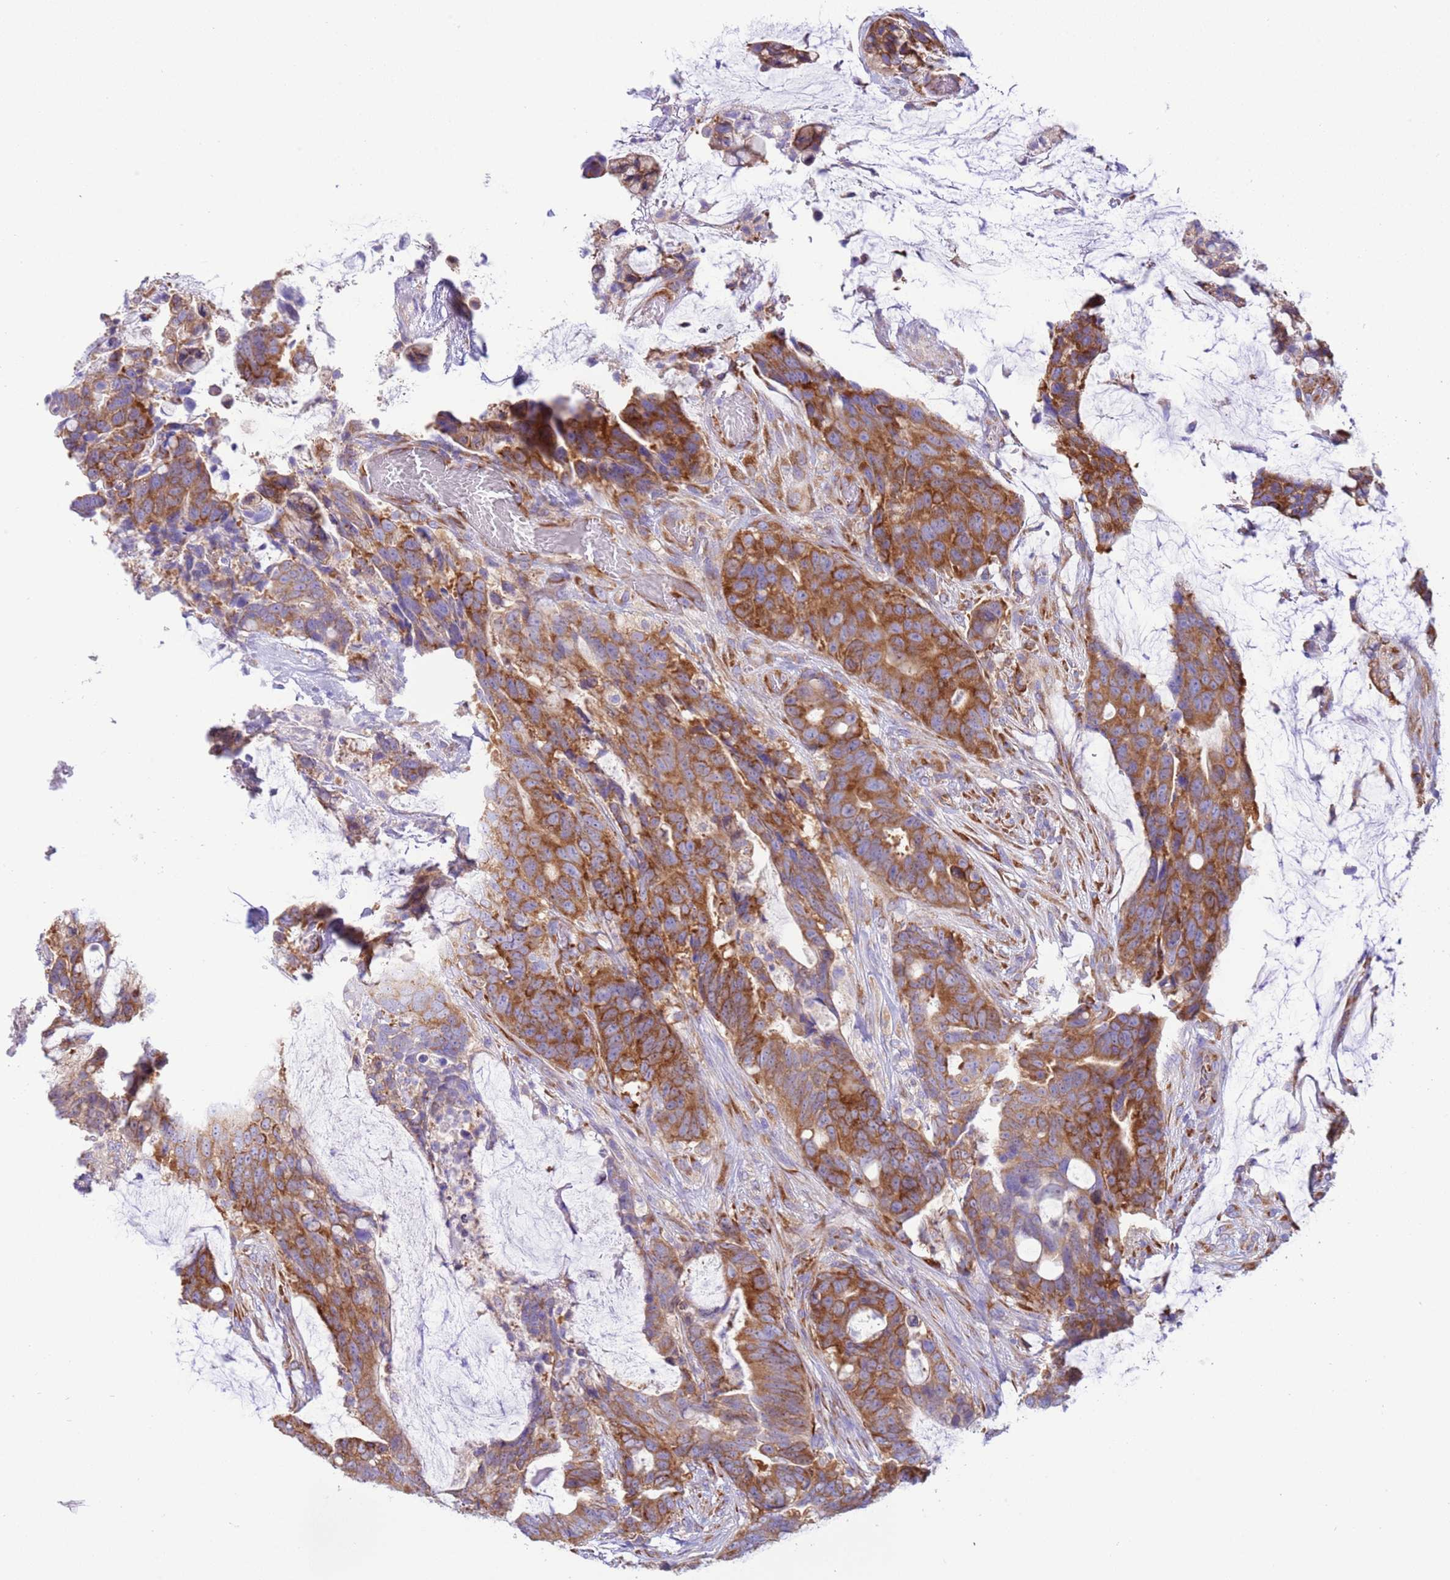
{"staining": {"intensity": "moderate", "quantity": ">75%", "location": "cytoplasmic/membranous"}, "tissue": "colorectal cancer", "cell_type": "Tumor cells", "image_type": "cancer", "snomed": [{"axis": "morphology", "description": "Adenocarcinoma, NOS"}, {"axis": "topography", "description": "Colon"}], "caption": "Human colorectal cancer stained with a brown dye shows moderate cytoplasmic/membranous positive expression in approximately >75% of tumor cells.", "gene": "VARS1", "patient": {"sex": "female", "age": 82}}